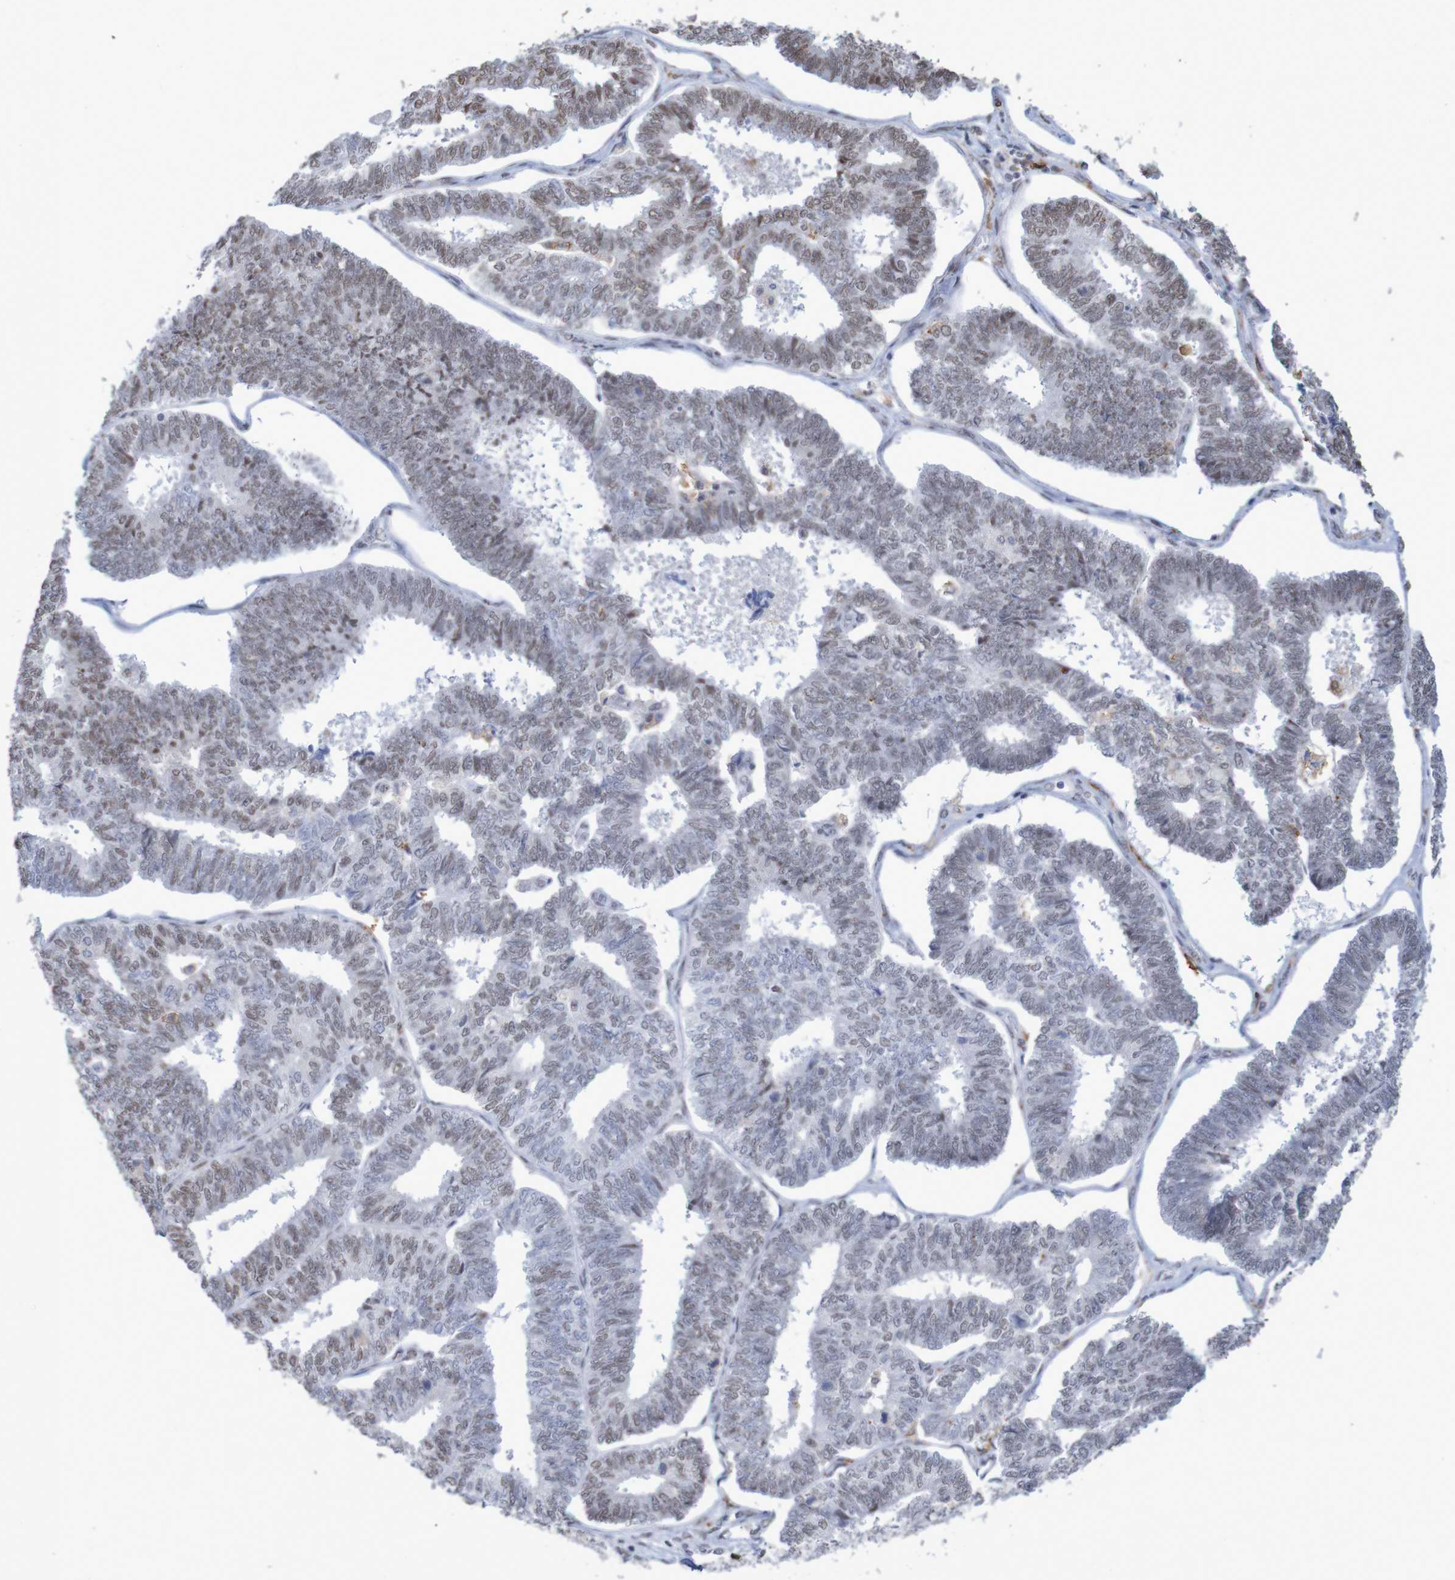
{"staining": {"intensity": "weak", "quantity": "25%-75%", "location": "nuclear"}, "tissue": "endometrial cancer", "cell_type": "Tumor cells", "image_type": "cancer", "snomed": [{"axis": "morphology", "description": "Adenocarcinoma, NOS"}, {"axis": "topography", "description": "Endometrium"}], "caption": "Protein staining by immunohistochemistry demonstrates weak nuclear expression in approximately 25%-75% of tumor cells in endometrial adenocarcinoma. (Brightfield microscopy of DAB IHC at high magnification).", "gene": "MRTFB", "patient": {"sex": "female", "age": 70}}